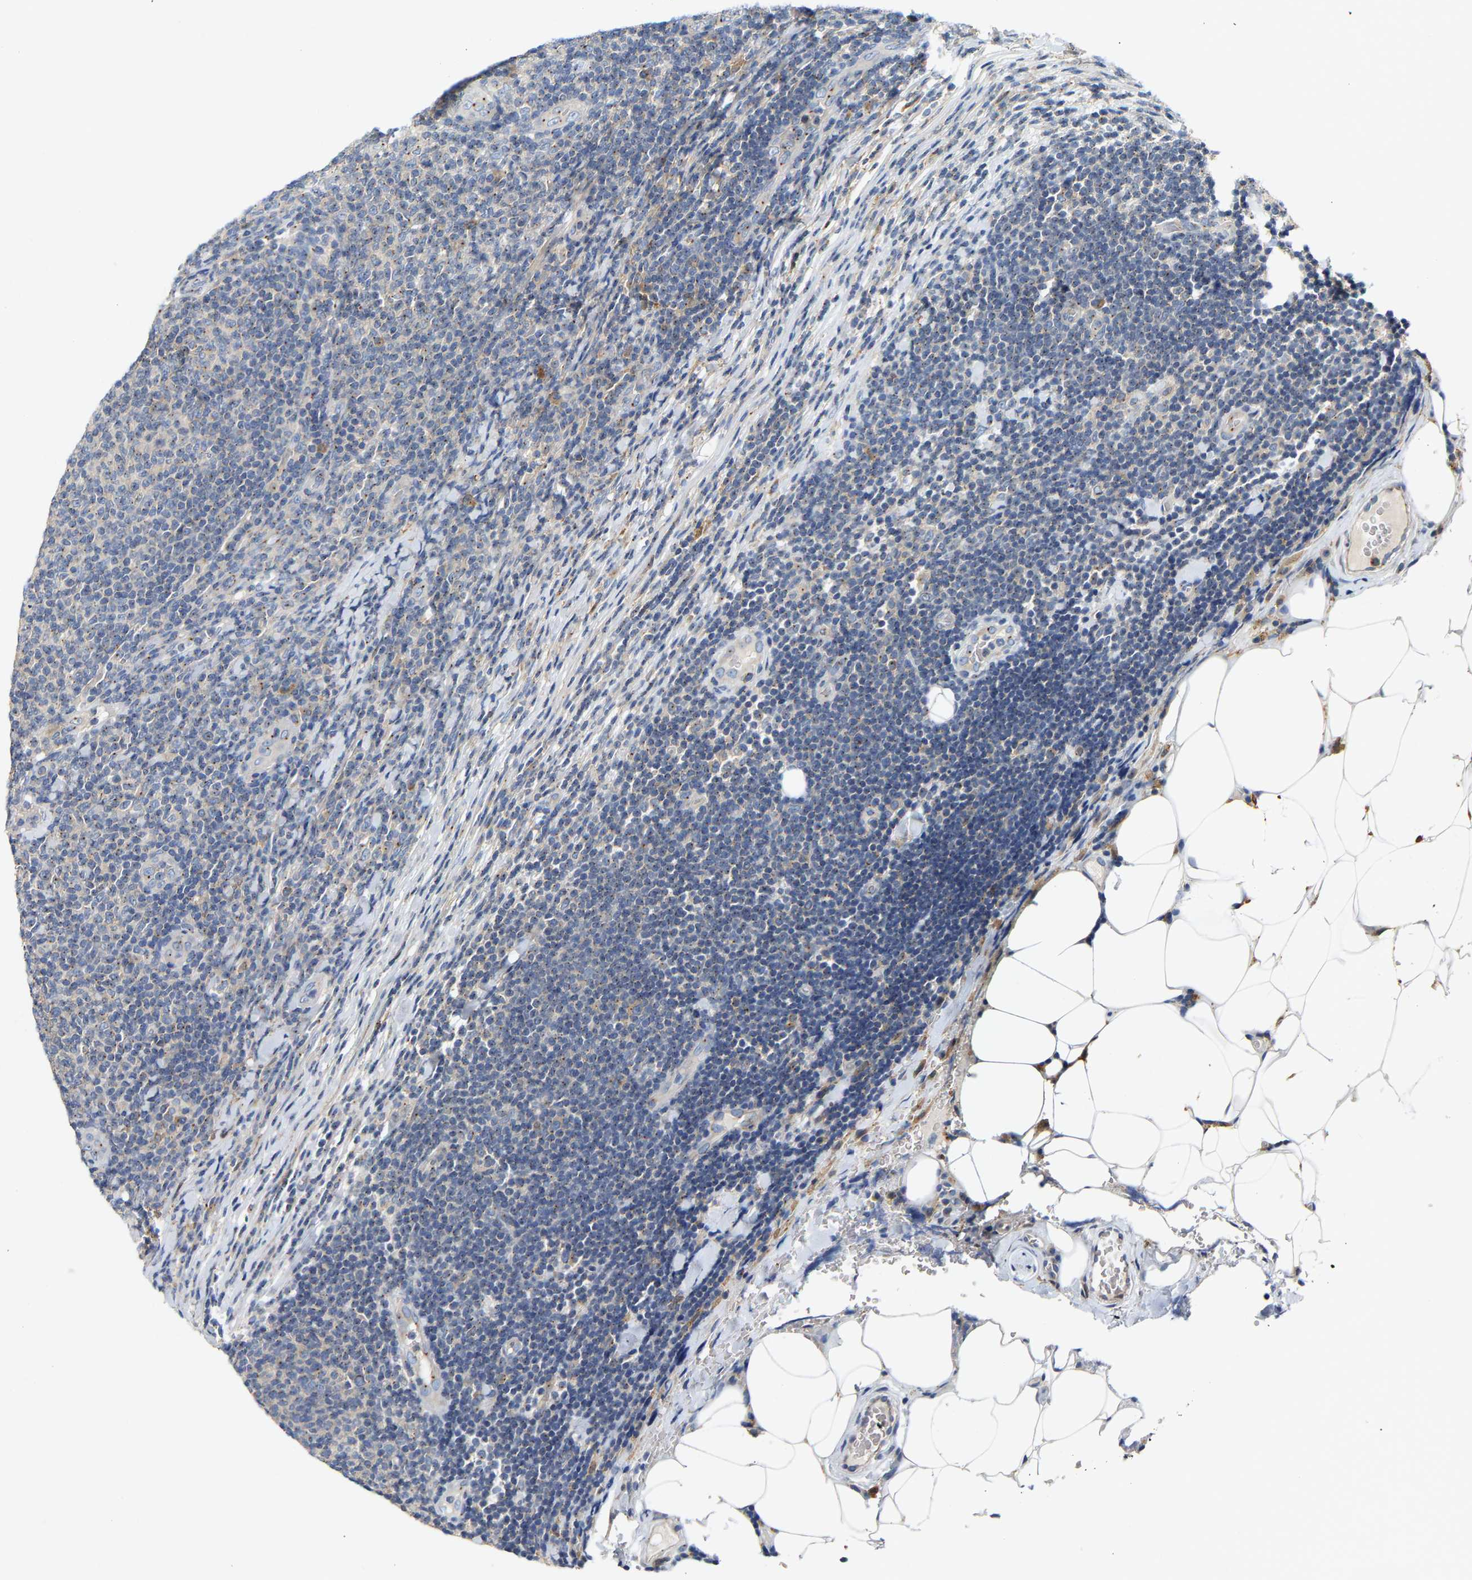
{"staining": {"intensity": "weak", "quantity": "25%-75%", "location": "cytoplasmic/membranous"}, "tissue": "lymphoma", "cell_type": "Tumor cells", "image_type": "cancer", "snomed": [{"axis": "morphology", "description": "Malignant lymphoma, non-Hodgkin's type, Low grade"}, {"axis": "topography", "description": "Lymph node"}], "caption": "Protein staining of lymphoma tissue displays weak cytoplasmic/membranous staining in about 25%-75% of tumor cells. The staining is performed using DAB (3,3'-diaminobenzidine) brown chromogen to label protein expression. The nuclei are counter-stained blue using hematoxylin.", "gene": "PCNT", "patient": {"sex": "male", "age": 66}}